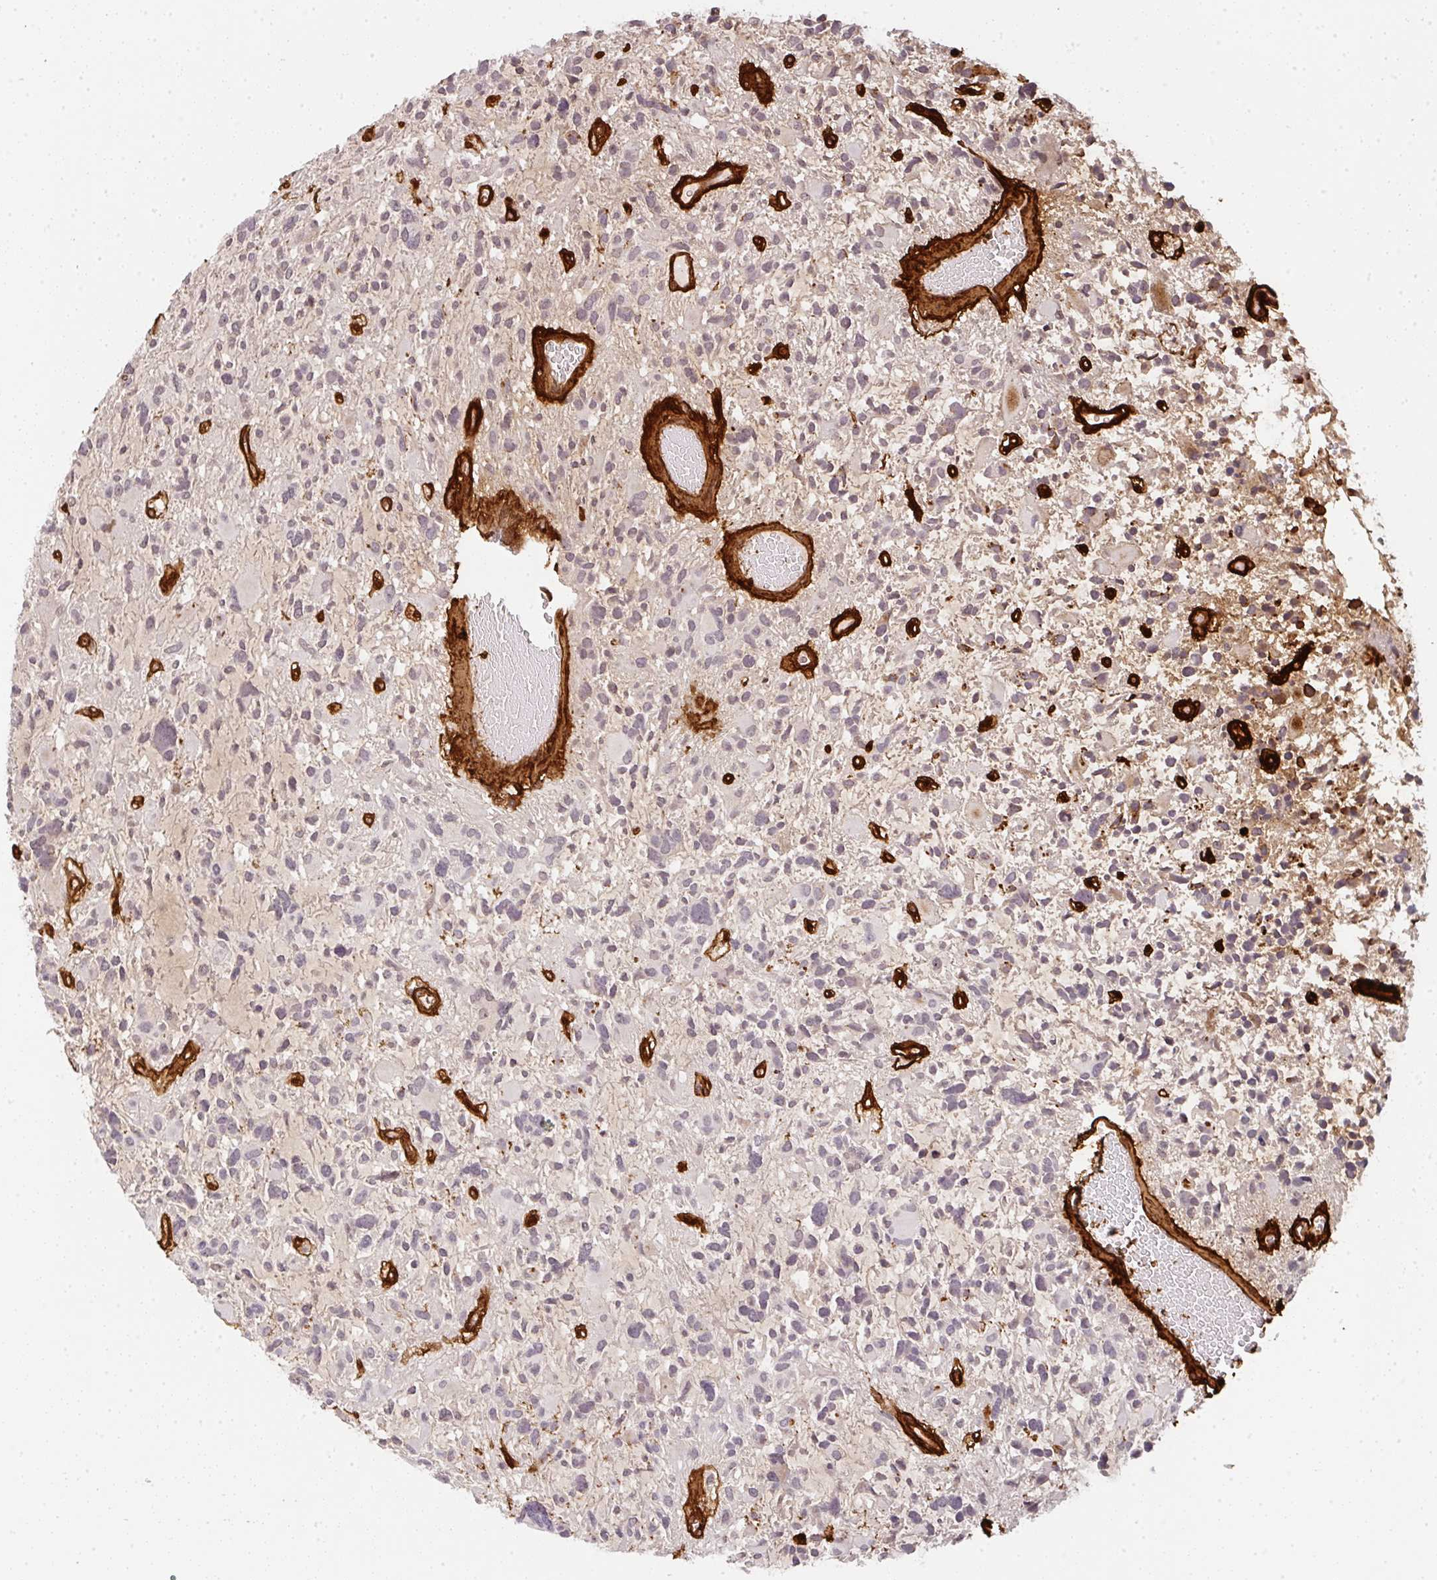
{"staining": {"intensity": "negative", "quantity": "none", "location": "none"}, "tissue": "glioma", "cell_type": "Tumor cells", "image_type": "cancer", "snomed": [{"axis": "morphology", "description": "Glioma, malignant, High grade"}, {"axis": "topography", "description": "Brain"}], "caption": "Tumor cells are negative for brown protein staining in malignant high-grade glioma. (DAB (3,3'-diaminobenzidine) IHC visualized using brightfield microscopy, high magnification).", "gene": "COL3A1", "patient": {"sex": "female", "age": 11}}